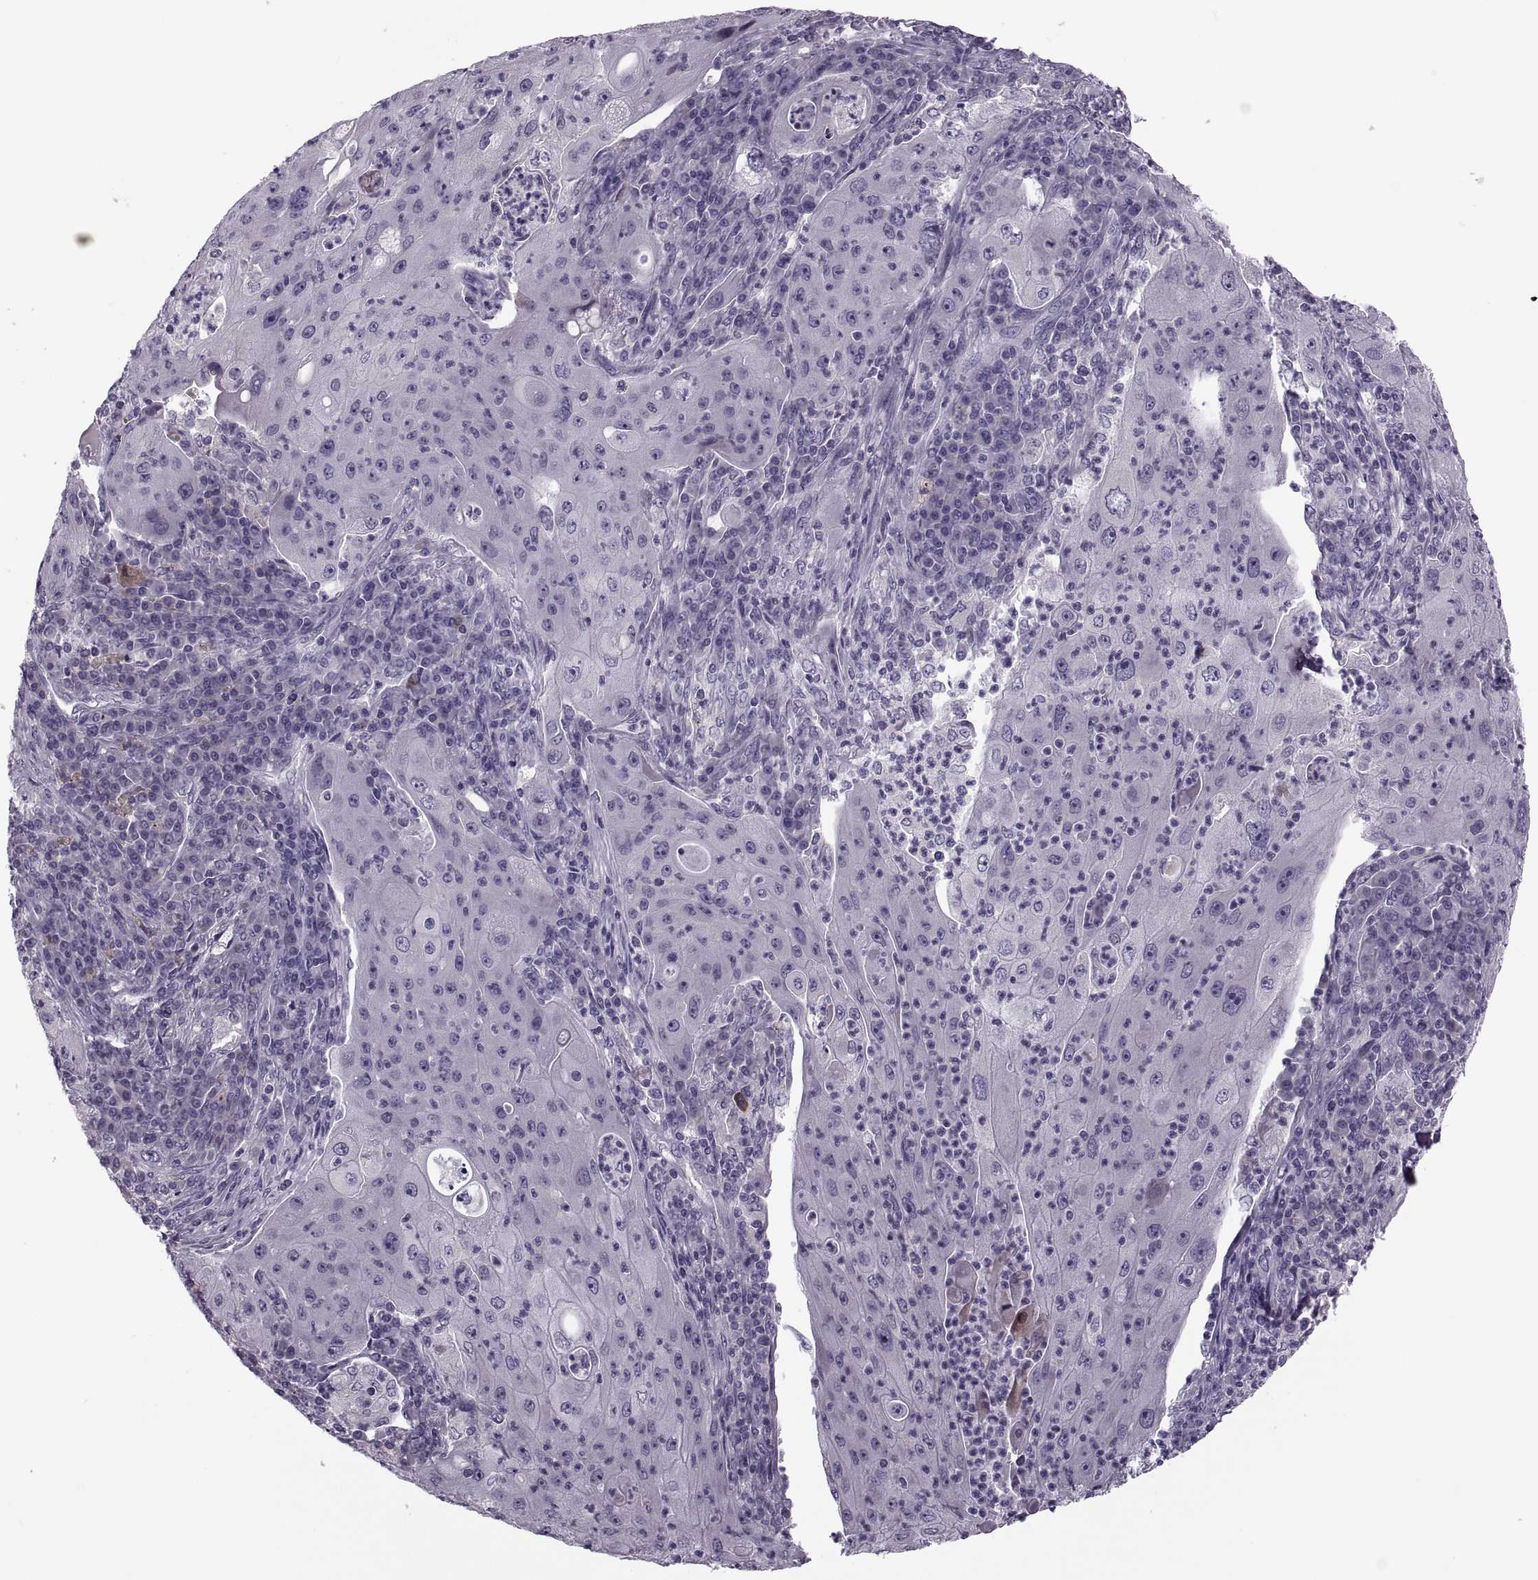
{"staining": {"intensity": "negative", "quantity": "none", "location": "none"}, "tissue": "lung cancer", "cell_type": "Tumor cells", "image_type": "cancer", "snomed": [{"axis": "morphology", "description": "Squamous cell carcinoma, NOS"}, {"axis": "topography", "description": "Lung"}], "caption": "Protein analysis of squamous cell carcinoma (lung) demonstrates no significant expression in tumor cells.", "gene": "PRSS54", "patient": {"sex": "female", "age": 59}}